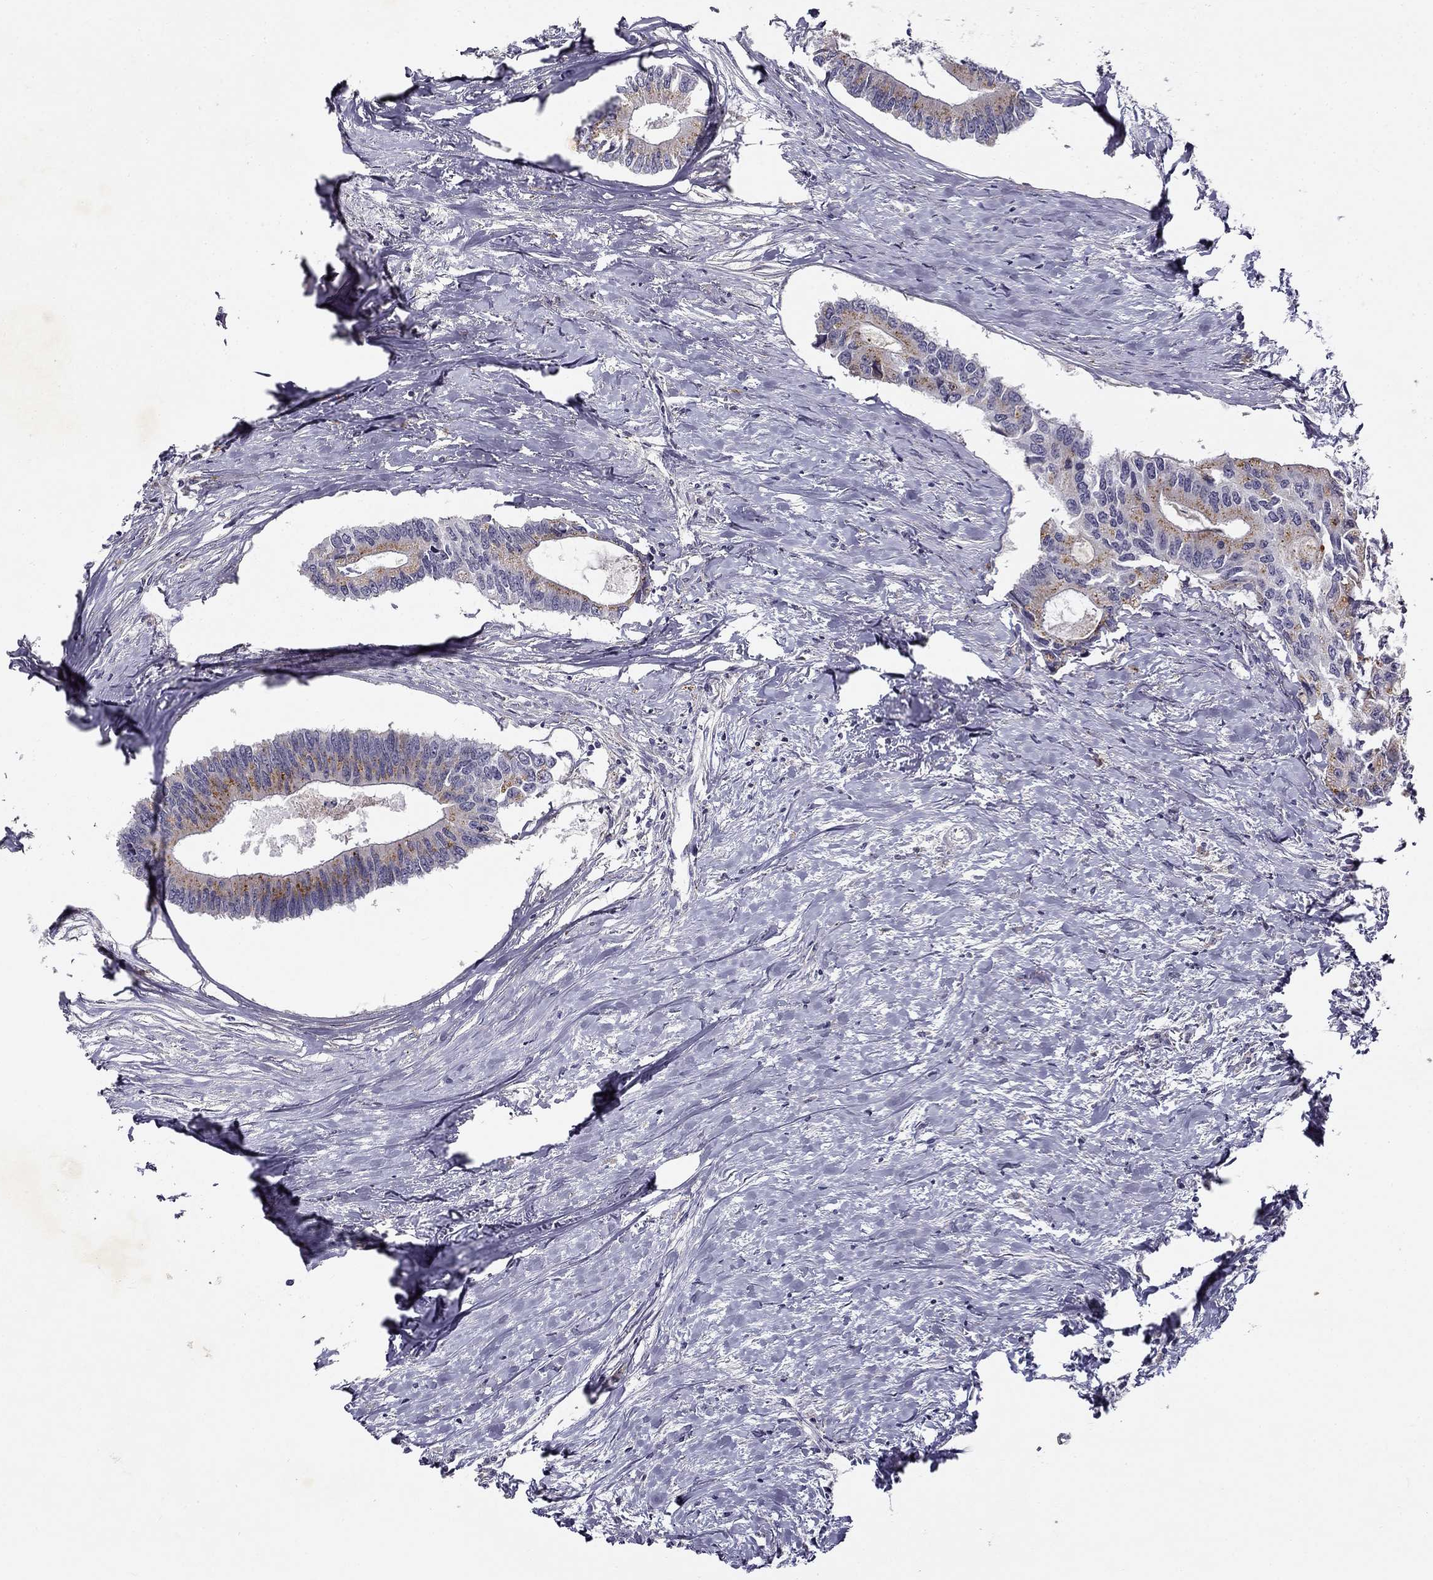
{"staining": {"intensity": "strong", "quantity": "<25%", "location": "cytoplasmic/membranous"}, "tissue": "colorectal cancer", "cell_type": "Tumor cells", "image_type": "cancer", "snomed": [{"axis": "morphology", "description": "Adenocarcinoma, NOS"}, {"axis": "topography", "description": "Colon"}], "caption": "Colorectal cancer tissue demonstrates strong cytoplasmic/membranous staining in about <25% of tumor cells (DAB (3,3'-diaminobenzidine) IHC, brown staining for protein, blue staining for nuclei).", "gene": "CNR1", "patient": {"sex": "male", "age": 53}}